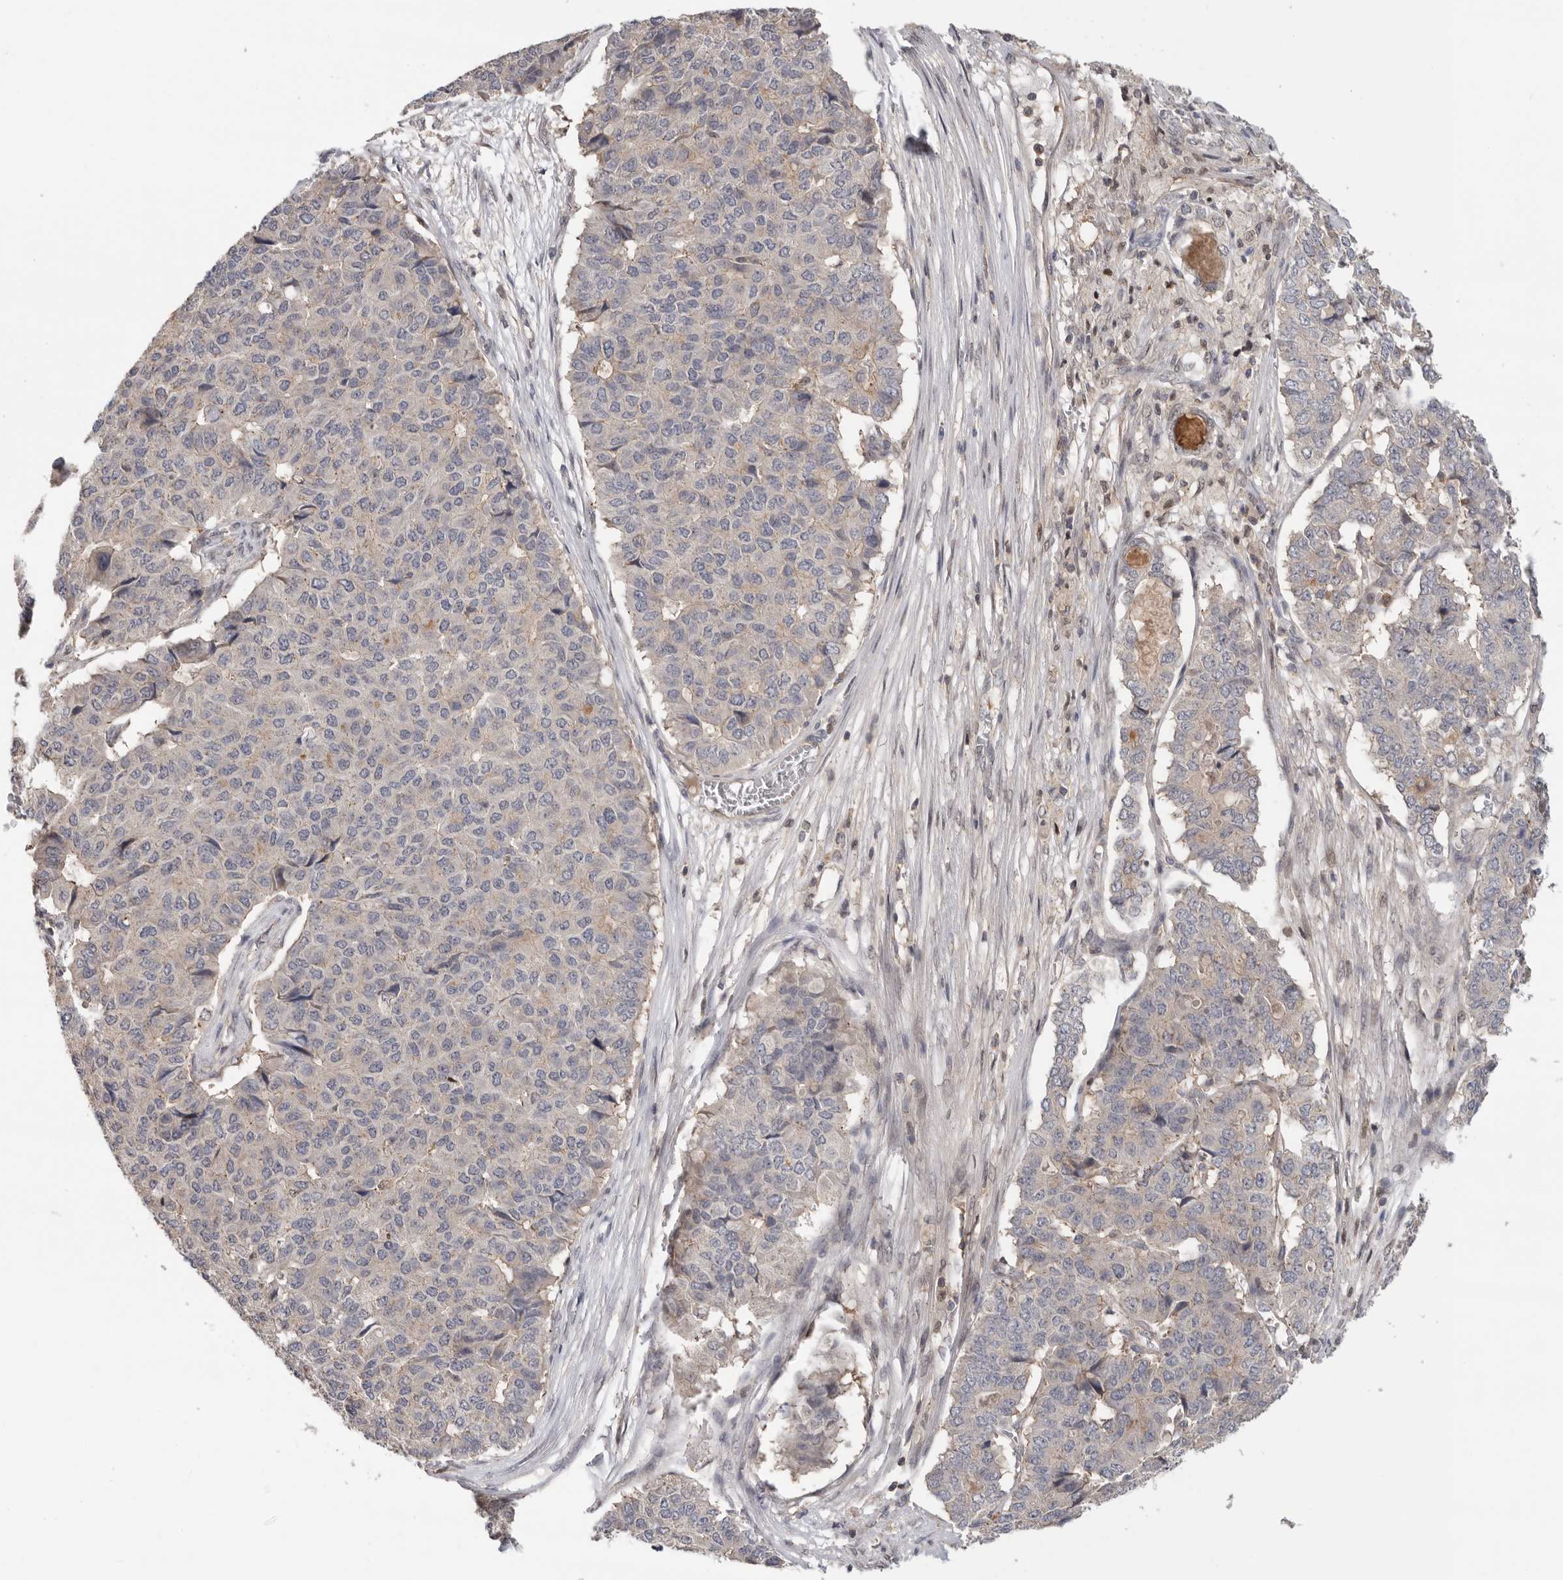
{"staining": {"intensity": "weak", "quantity": "<25%", "location": "cytoplasmic/membranous"}, "tissue": "pancreatic cancer", "cell_type": "Tumor cells", "image_type": "cancer", "snomed": [{"axis": "morphology", "description": "Adenocarcinoma, NOS"}, {"axis": "topography", "description": "Pancreas"}], "caption": "Tumor cells are negative for brown protein staining in pancreatic cancer (adenocarcinoma).", "gene": "KLK5", "patient": {"sex": "male", "age": 50}}